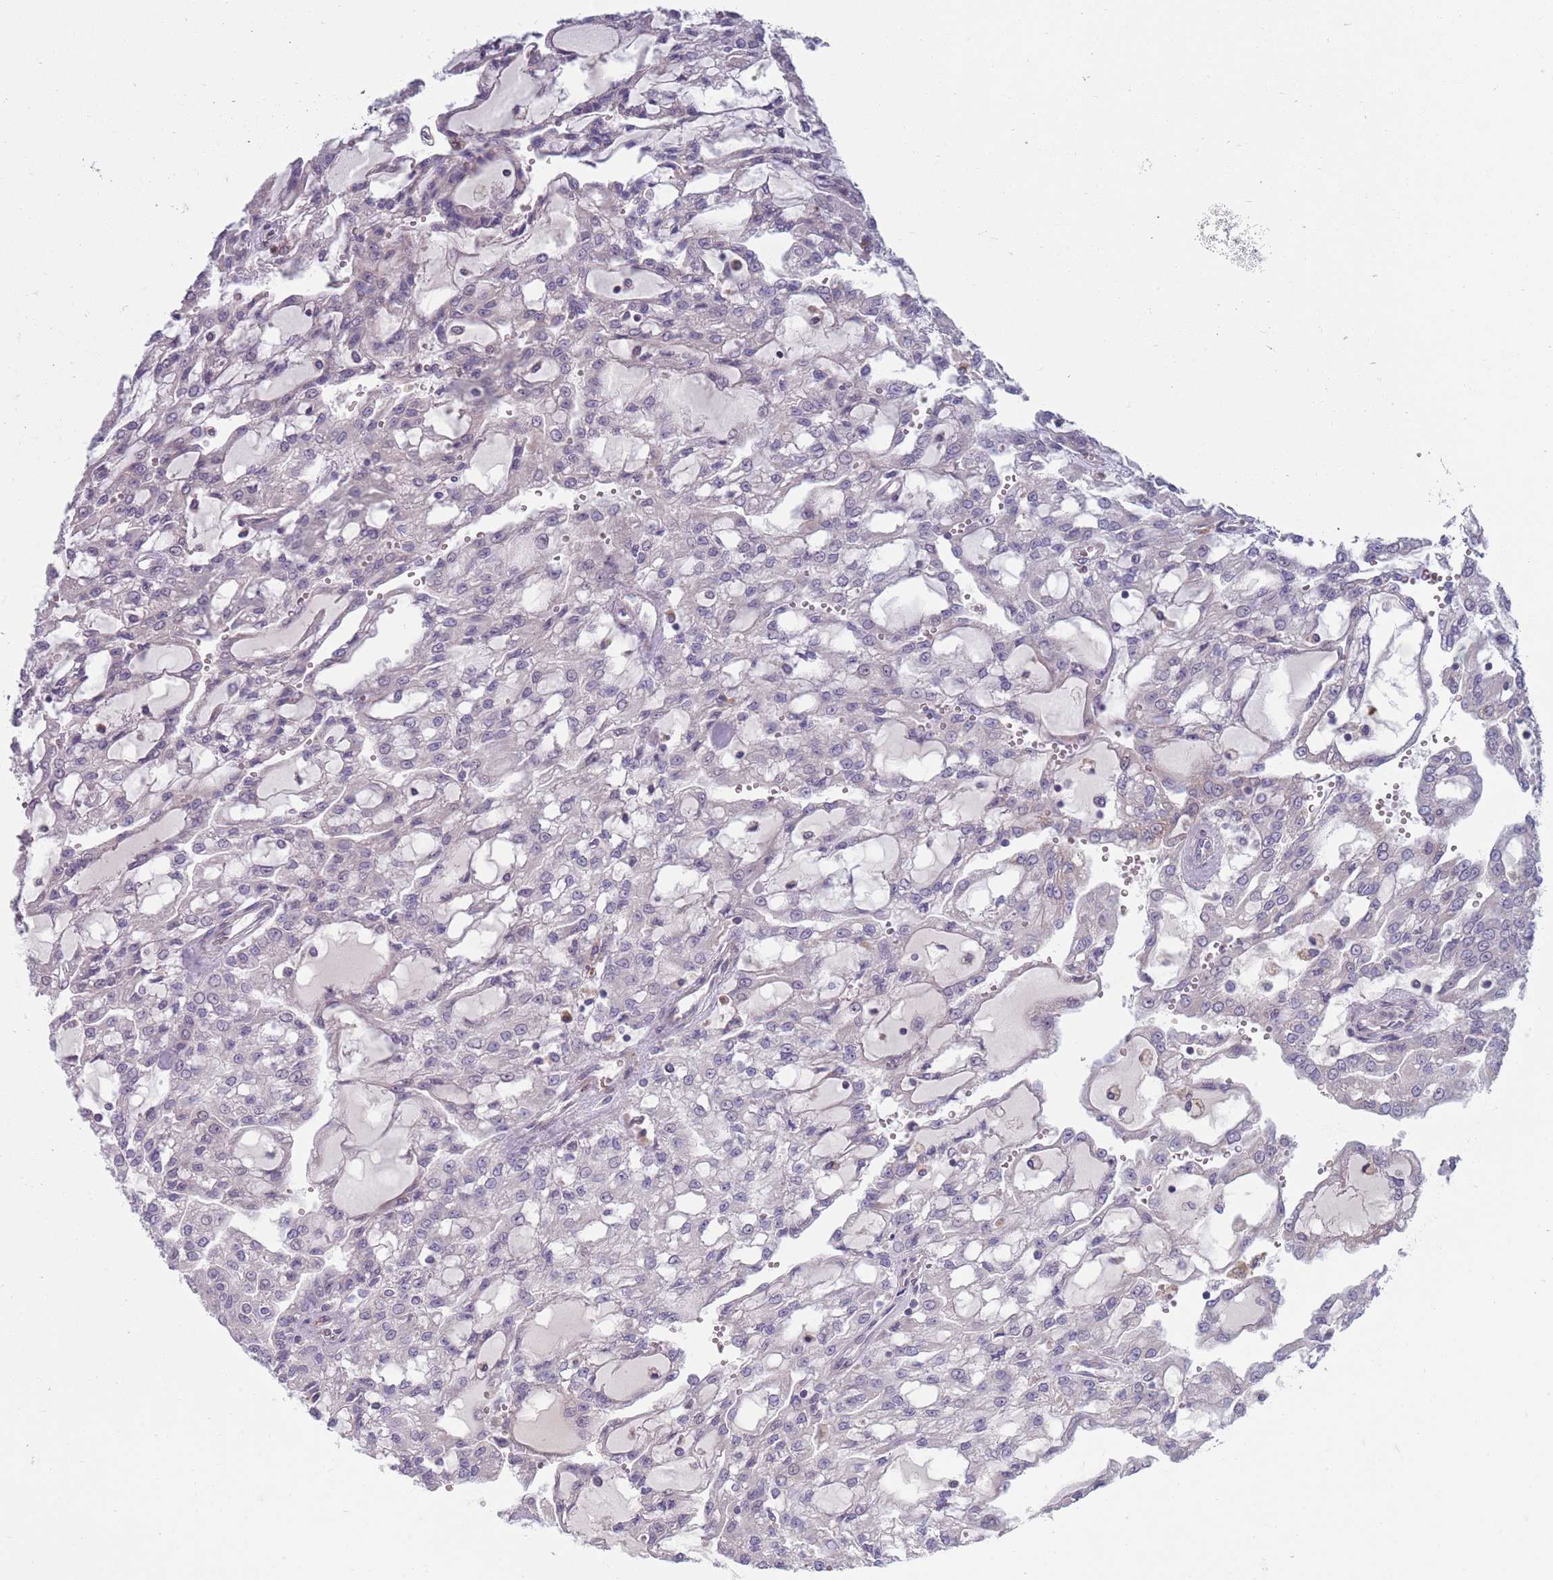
{"staining": {"intensity": "negative", "quantity": "none", "location": "none"}, "tissue": "renal cancer", "cell_type": "Tumor cells", "image_type": "cancer", "snomed": [{"axis": "morphology", "description": "Adenocarcinoma, NOS"}, {"axis": "topography", "description": "Kidney"}], "caption": "IHC of human adenocarcinoma (renal) demonstrates no positivity in tumor cells. (DAB (3,3'-diaminobenzidine) immunohistochemistry (IHC) visualized using brightfield microscopy, high magnification).", "gene": "TYW1", "patient": {"sex": "male", "age": 63}}